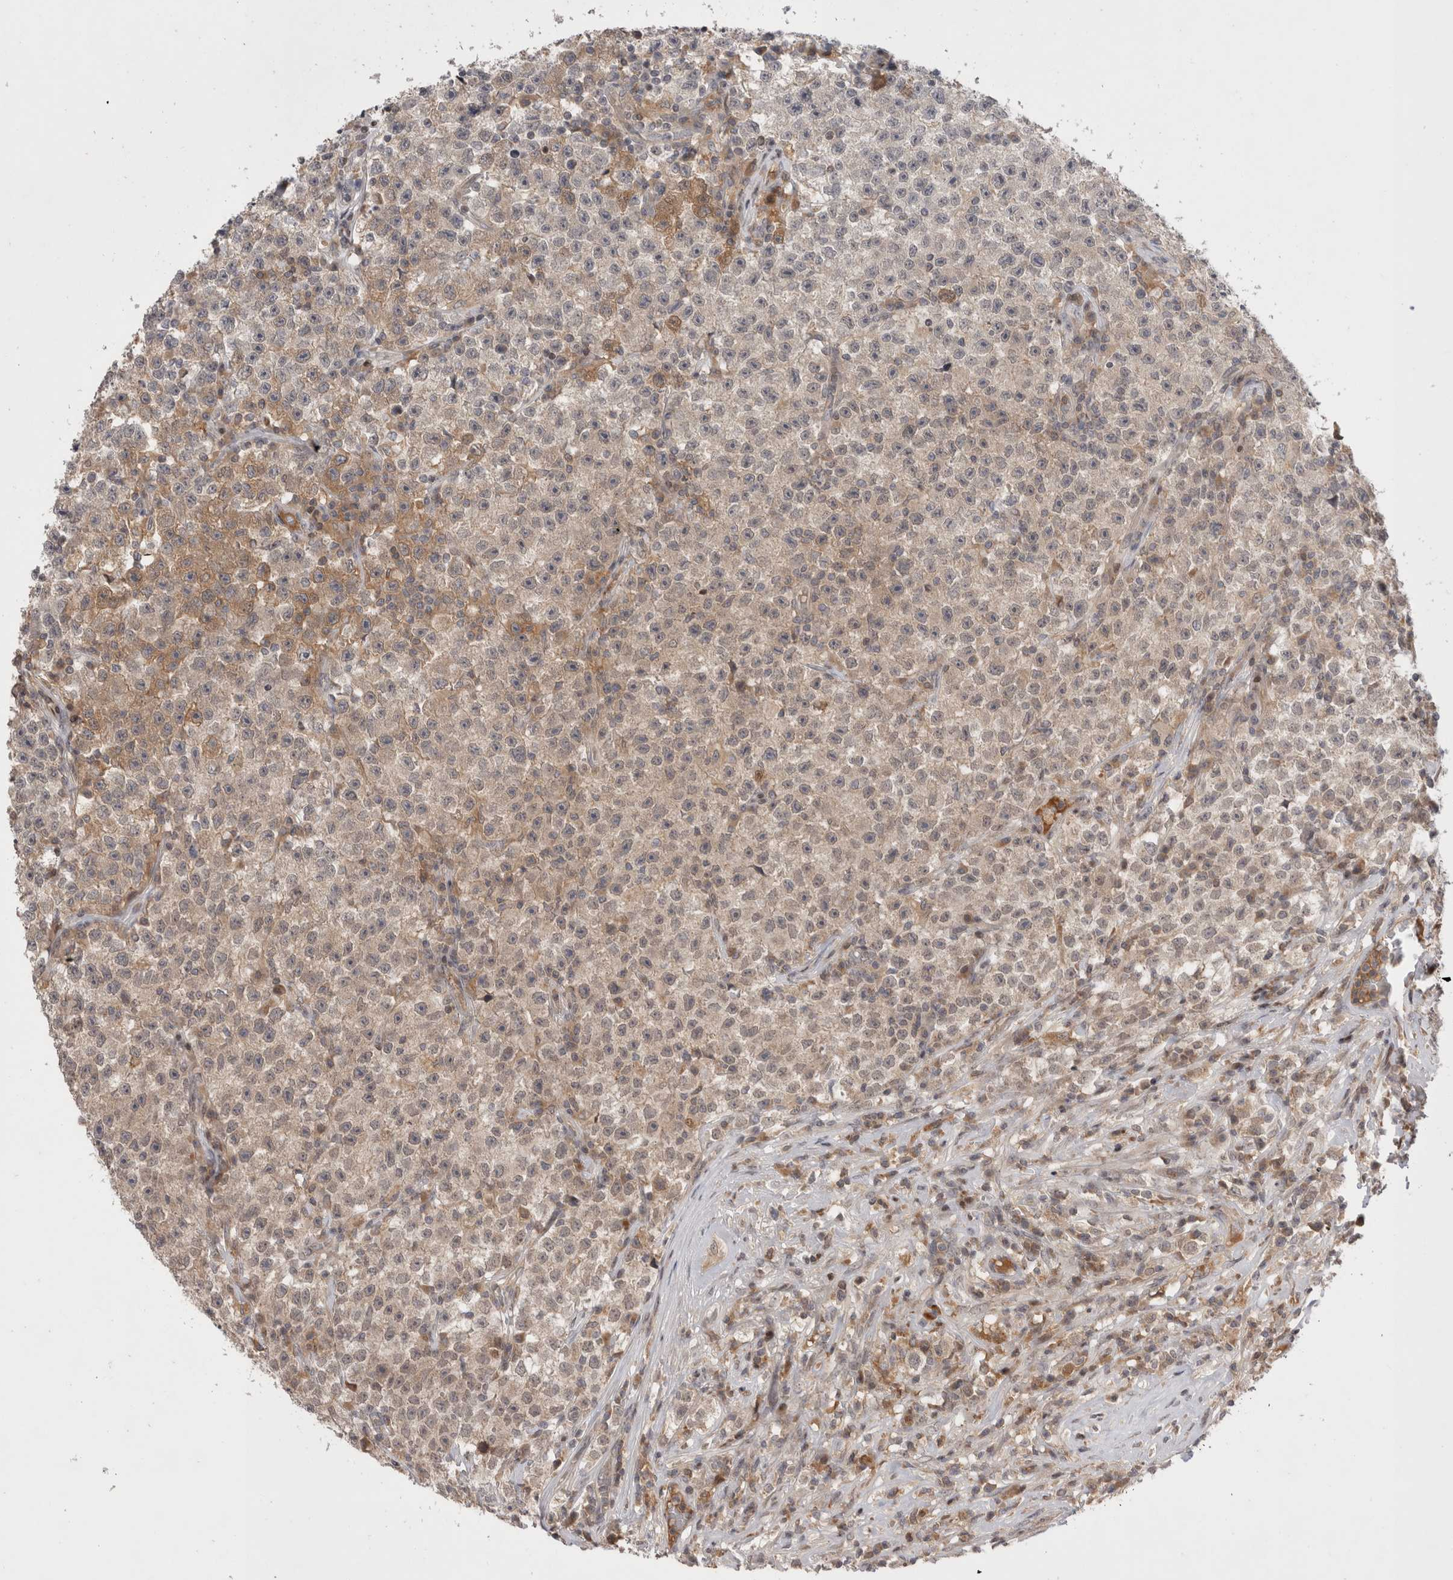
{"staining": {"intensity": "moderate", "quantity": "<25%", "location": "cytoplasmic/membranous"}, "tissue": "testis cancer", "cell_type": "Tumor cells", "image_type": "cancer", "snomed": [{"axis": "morphology", "description": "Seminoma, NOS"}, {"axis": "topography", "description": "Testis"}], "caption": "Testis seminoma stained with a brown dye shows moderate cytoplasmic/membranous positive expression in approximately <25% of tumor cells.", "gene": "PLEKHM1", "patient": {"sex": "male", "age": 22}}